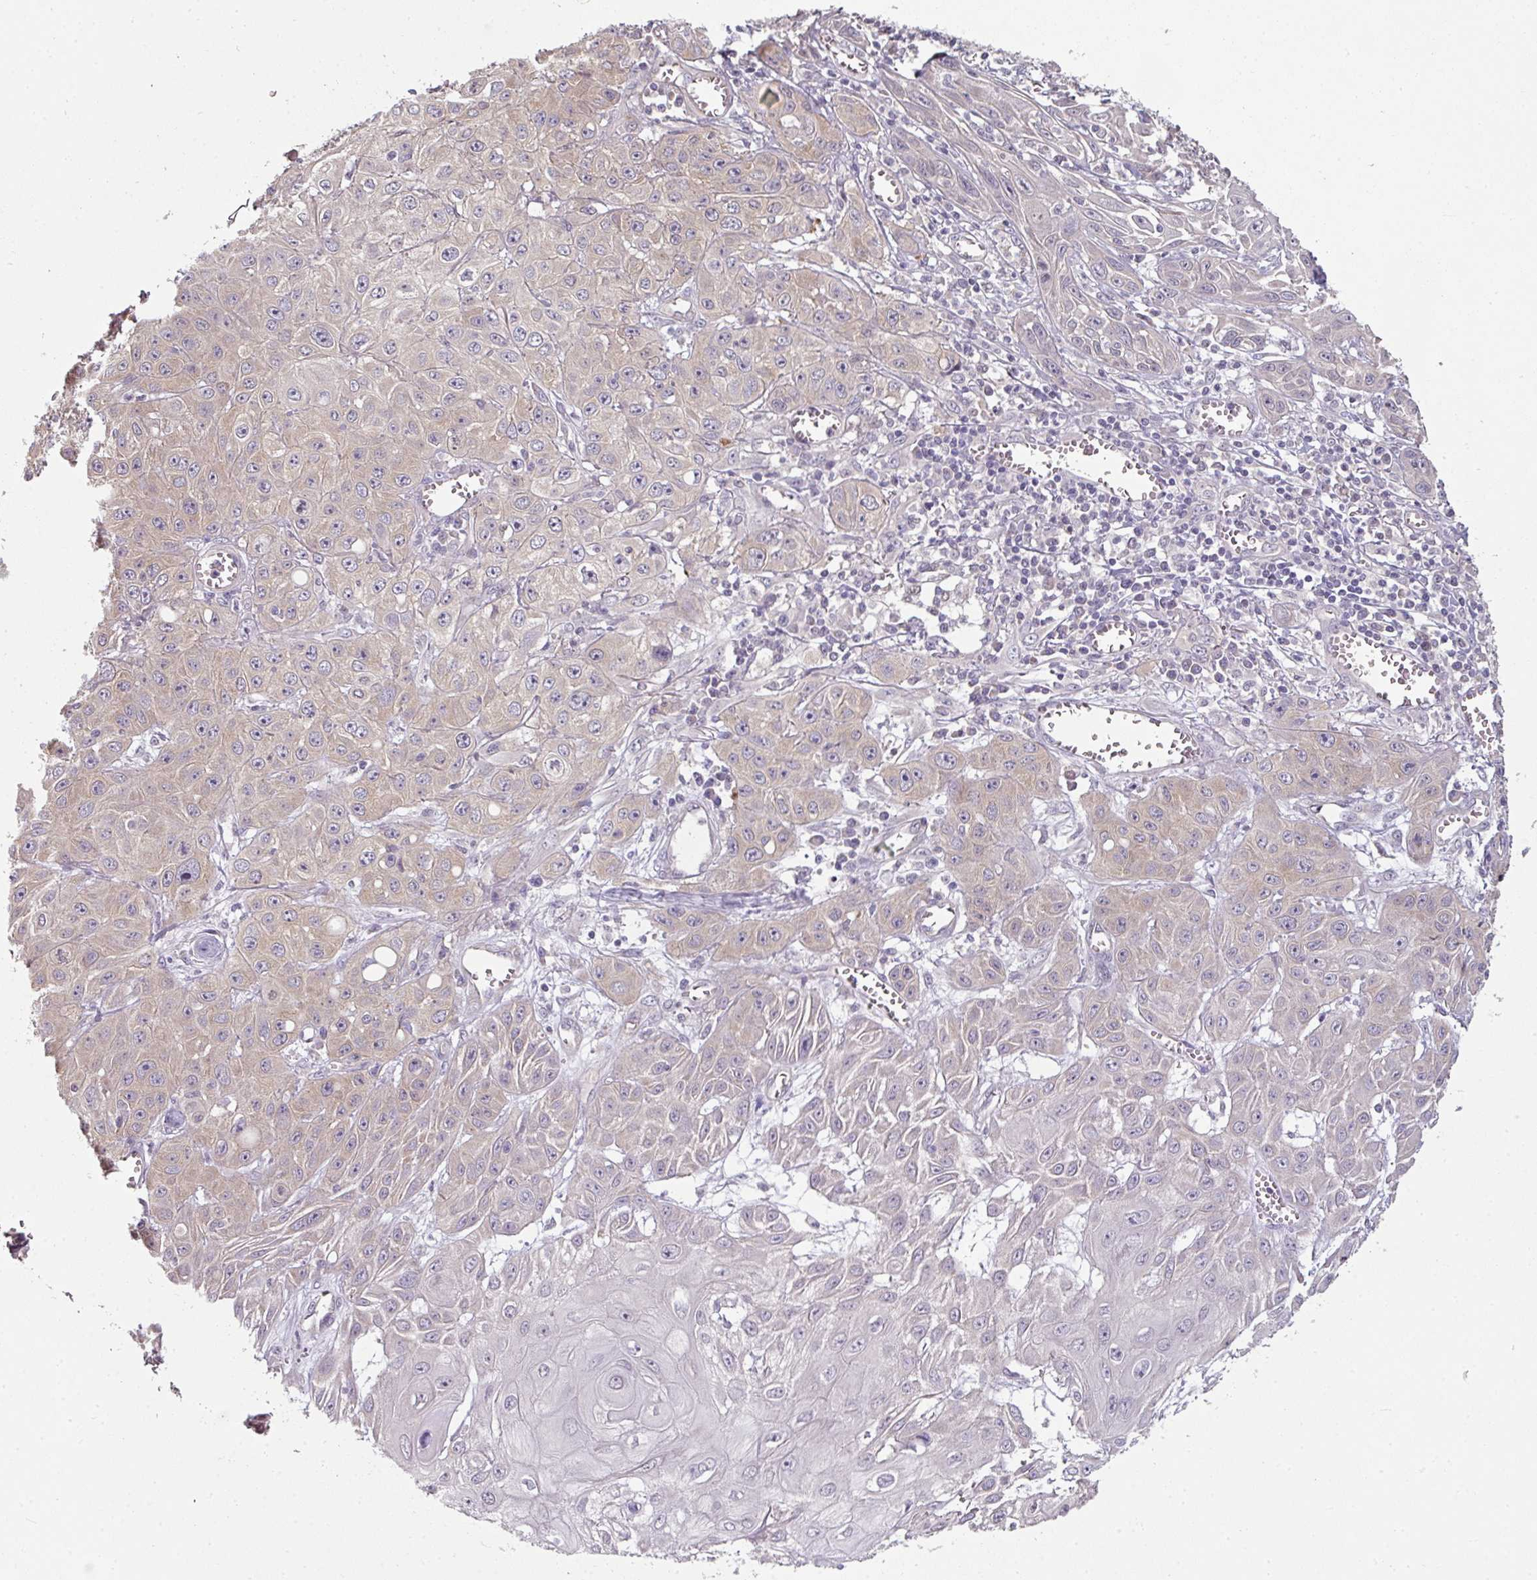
{"staining": {"intensity": "weak", "quantity": "<25%", "location": "cytoplasmic/membranous"}, "tissue": "skin cancer", "cell_type": "Tumor cells", "image_type": "cancer", "snomed": [{"axis": "morphology", "description": "Squamous cell carcinoma, NOS"}, {"axis": "topography", "description": "Skin"}, {"axis": "topography", "description": "Vulva"}], "caption": "A micrograph of human skin cancer is negative for staining in tumor cells.", "gene": "C19orf33", "patient": {"sex": "female", "age": 71}}